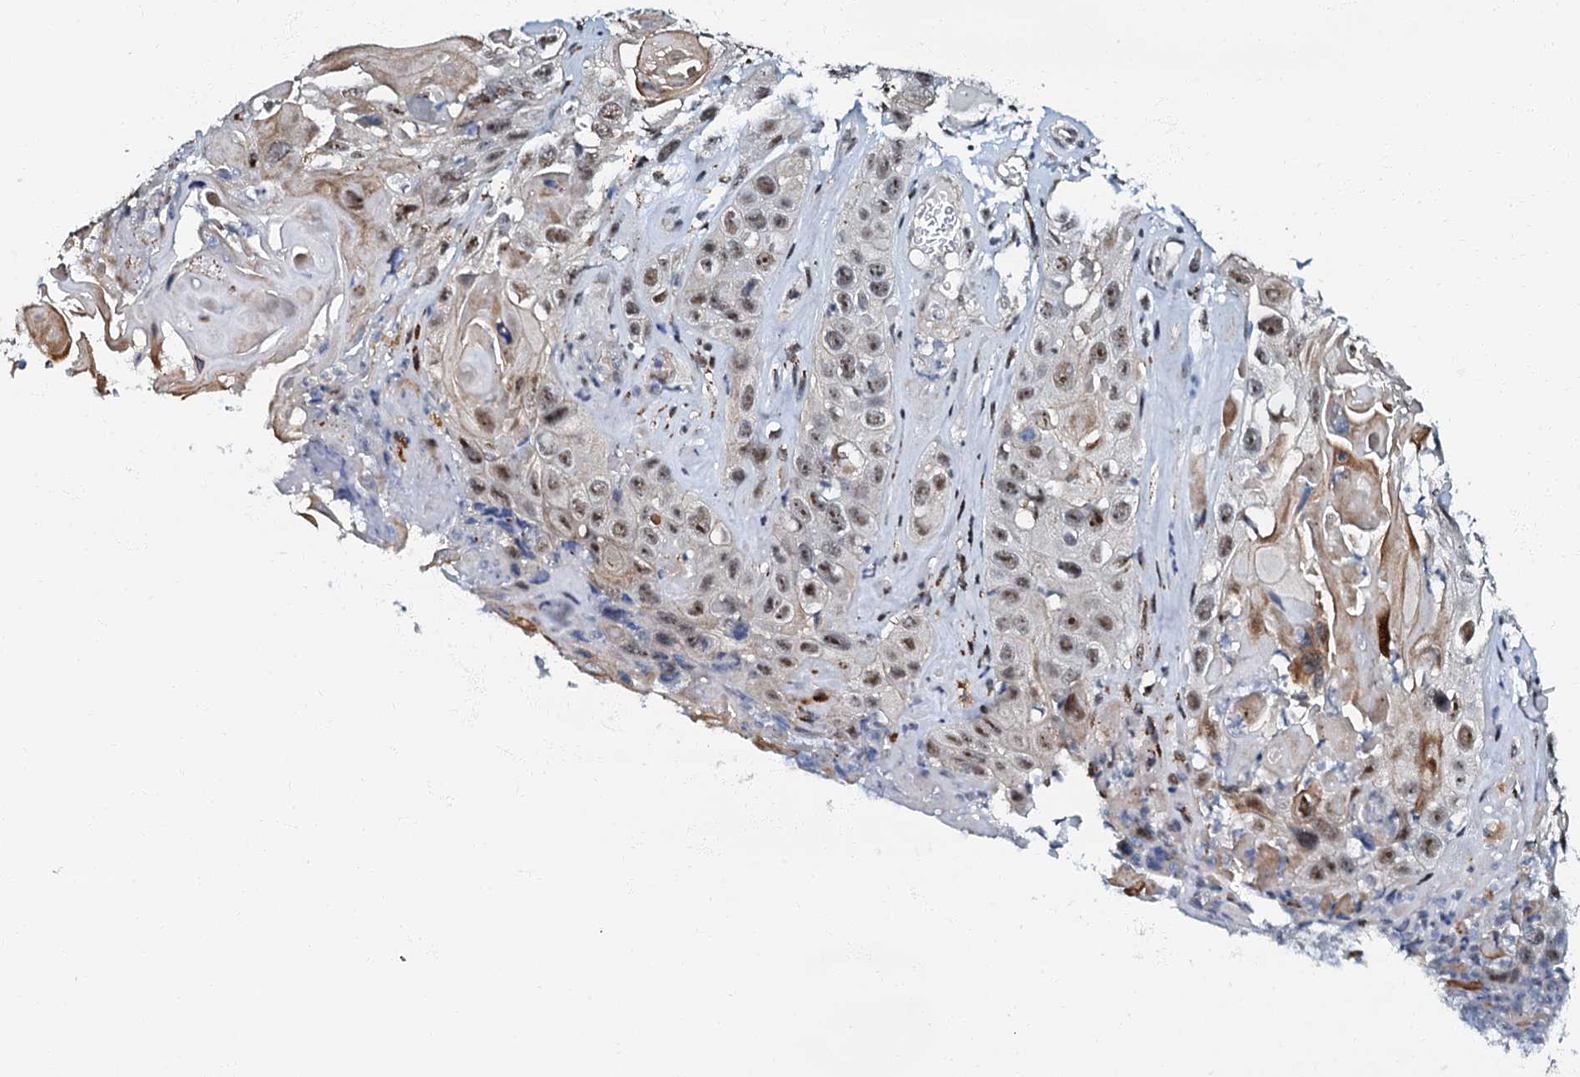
{"staining": {"intensity": "moderate", "quantity": "25%-75%", "location": "nuclear"}, "tissue": "skin cancer", "cell_type": "Tumor cells", "image_type": "cancer", "snomed": [{"axis": "morphology", "description": "Squamous cell carcinoma, NOS"}, {"axis": "topography", "description": "Skin"}], "caption": "Skin squamous cell carcinoma was stained to show a protein in brown. There is medium levels of moderate nuclear positivity in approximately 25%-75% of tumor cells.", "gene": "OLAH", "patient": {"sex": "male", "age": 55}}